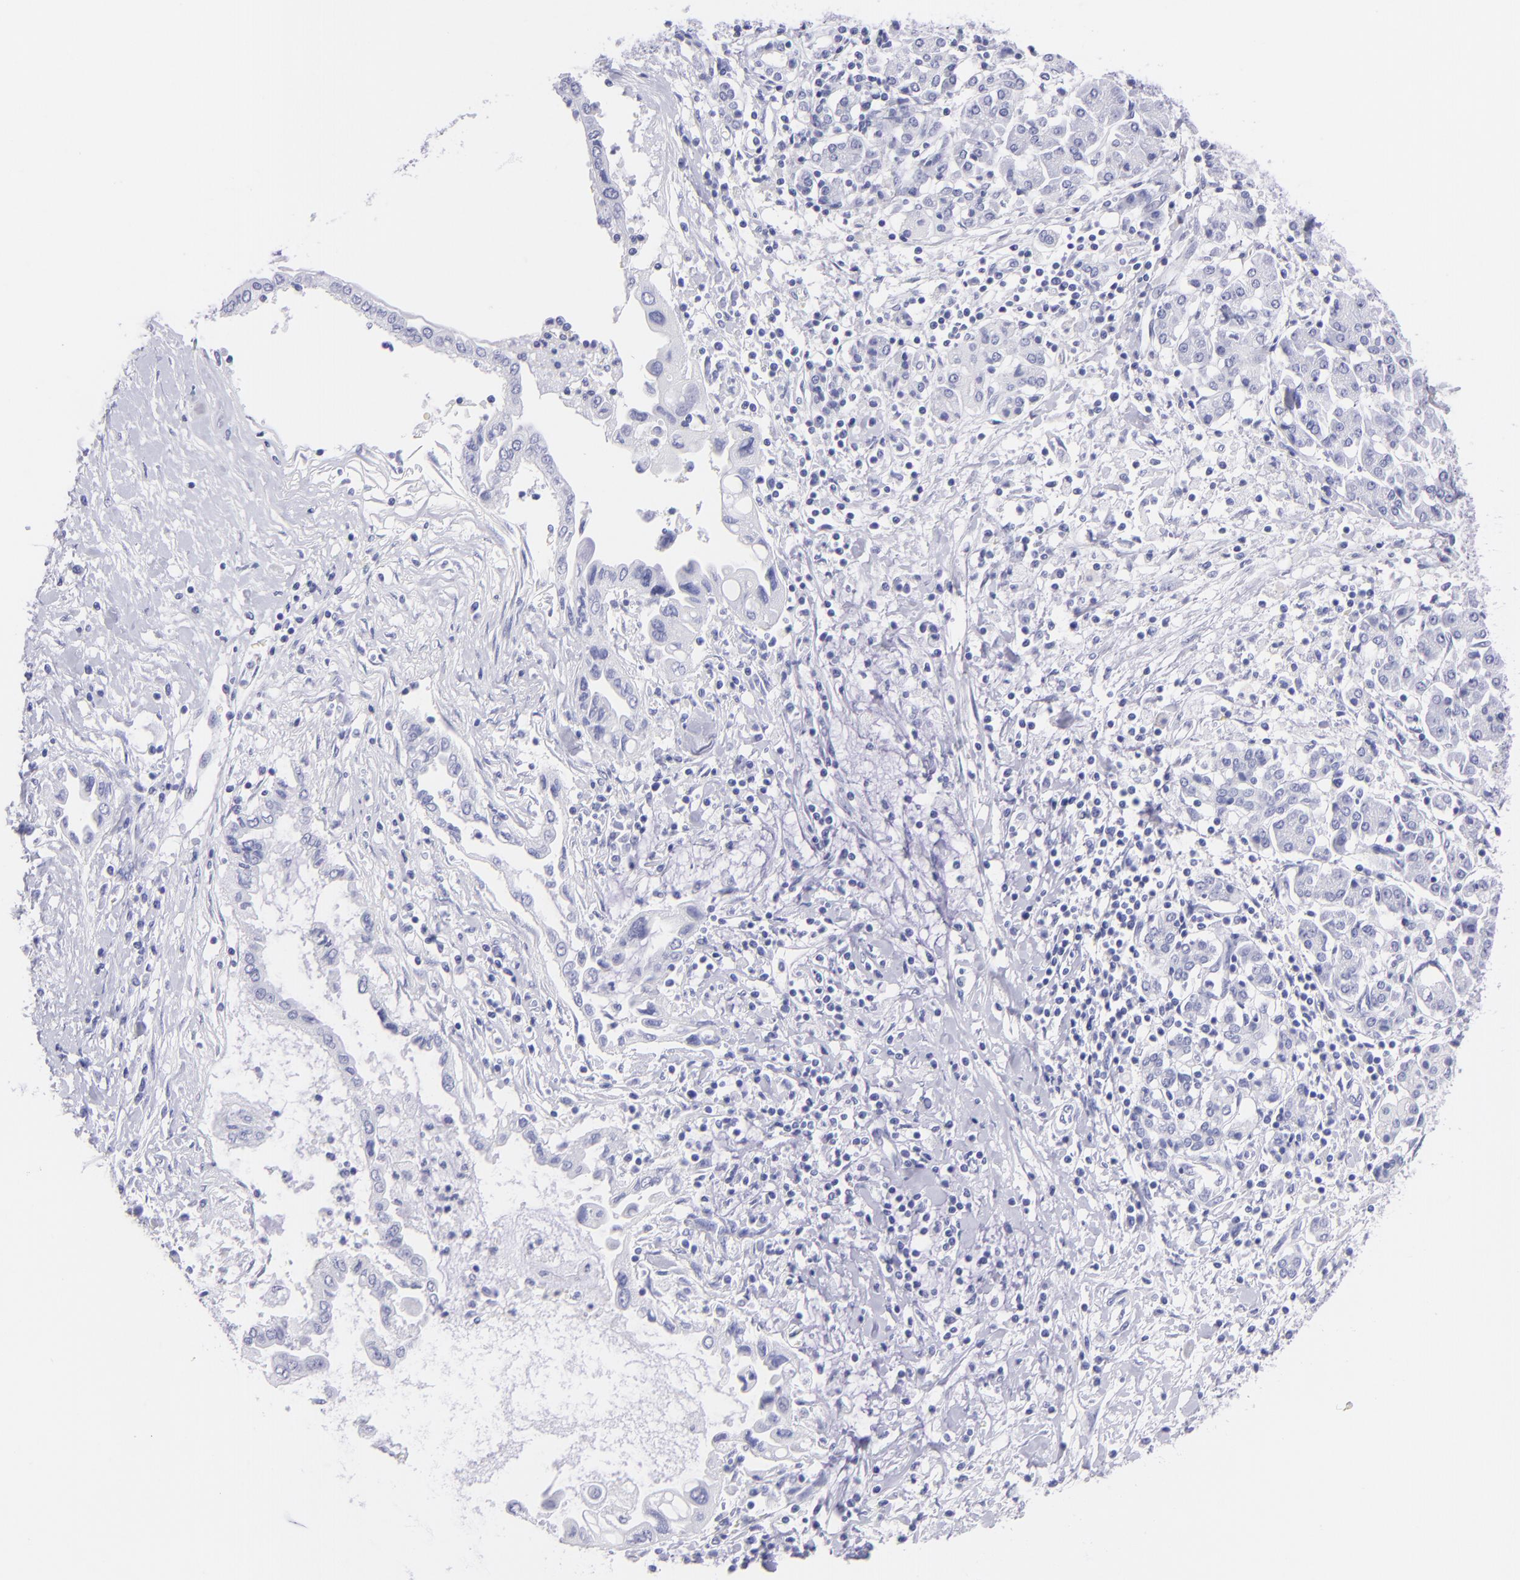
{"staining": {"intensity": "negative", "quantity": "none", "location": "none"}, "tissue": "pancreatic cancer", "cell_type": "Tumor cells", "image_type": "cancer", "snomed": [{"axis": "morphology", "description": "Adenocarcinoma, NOS"}, {"axis": "topography", "description": "Pancreas"}], "caption": "IHC micrograph of neoplastic tissue: human adenocarcinoma (pancreatic) stained with DAB (3,3'-diaminobenzidine) shows no significant protein staining in tumor cells. The staining was performed using DAB (3,3'-diaminobenzidine) to visualize the protein expression in brown, while the nuclei were stained in blue with hematoxylin (Magnification: 20x).", "gene": "CNP", "patient": {"sex": "female", "age": 57}}